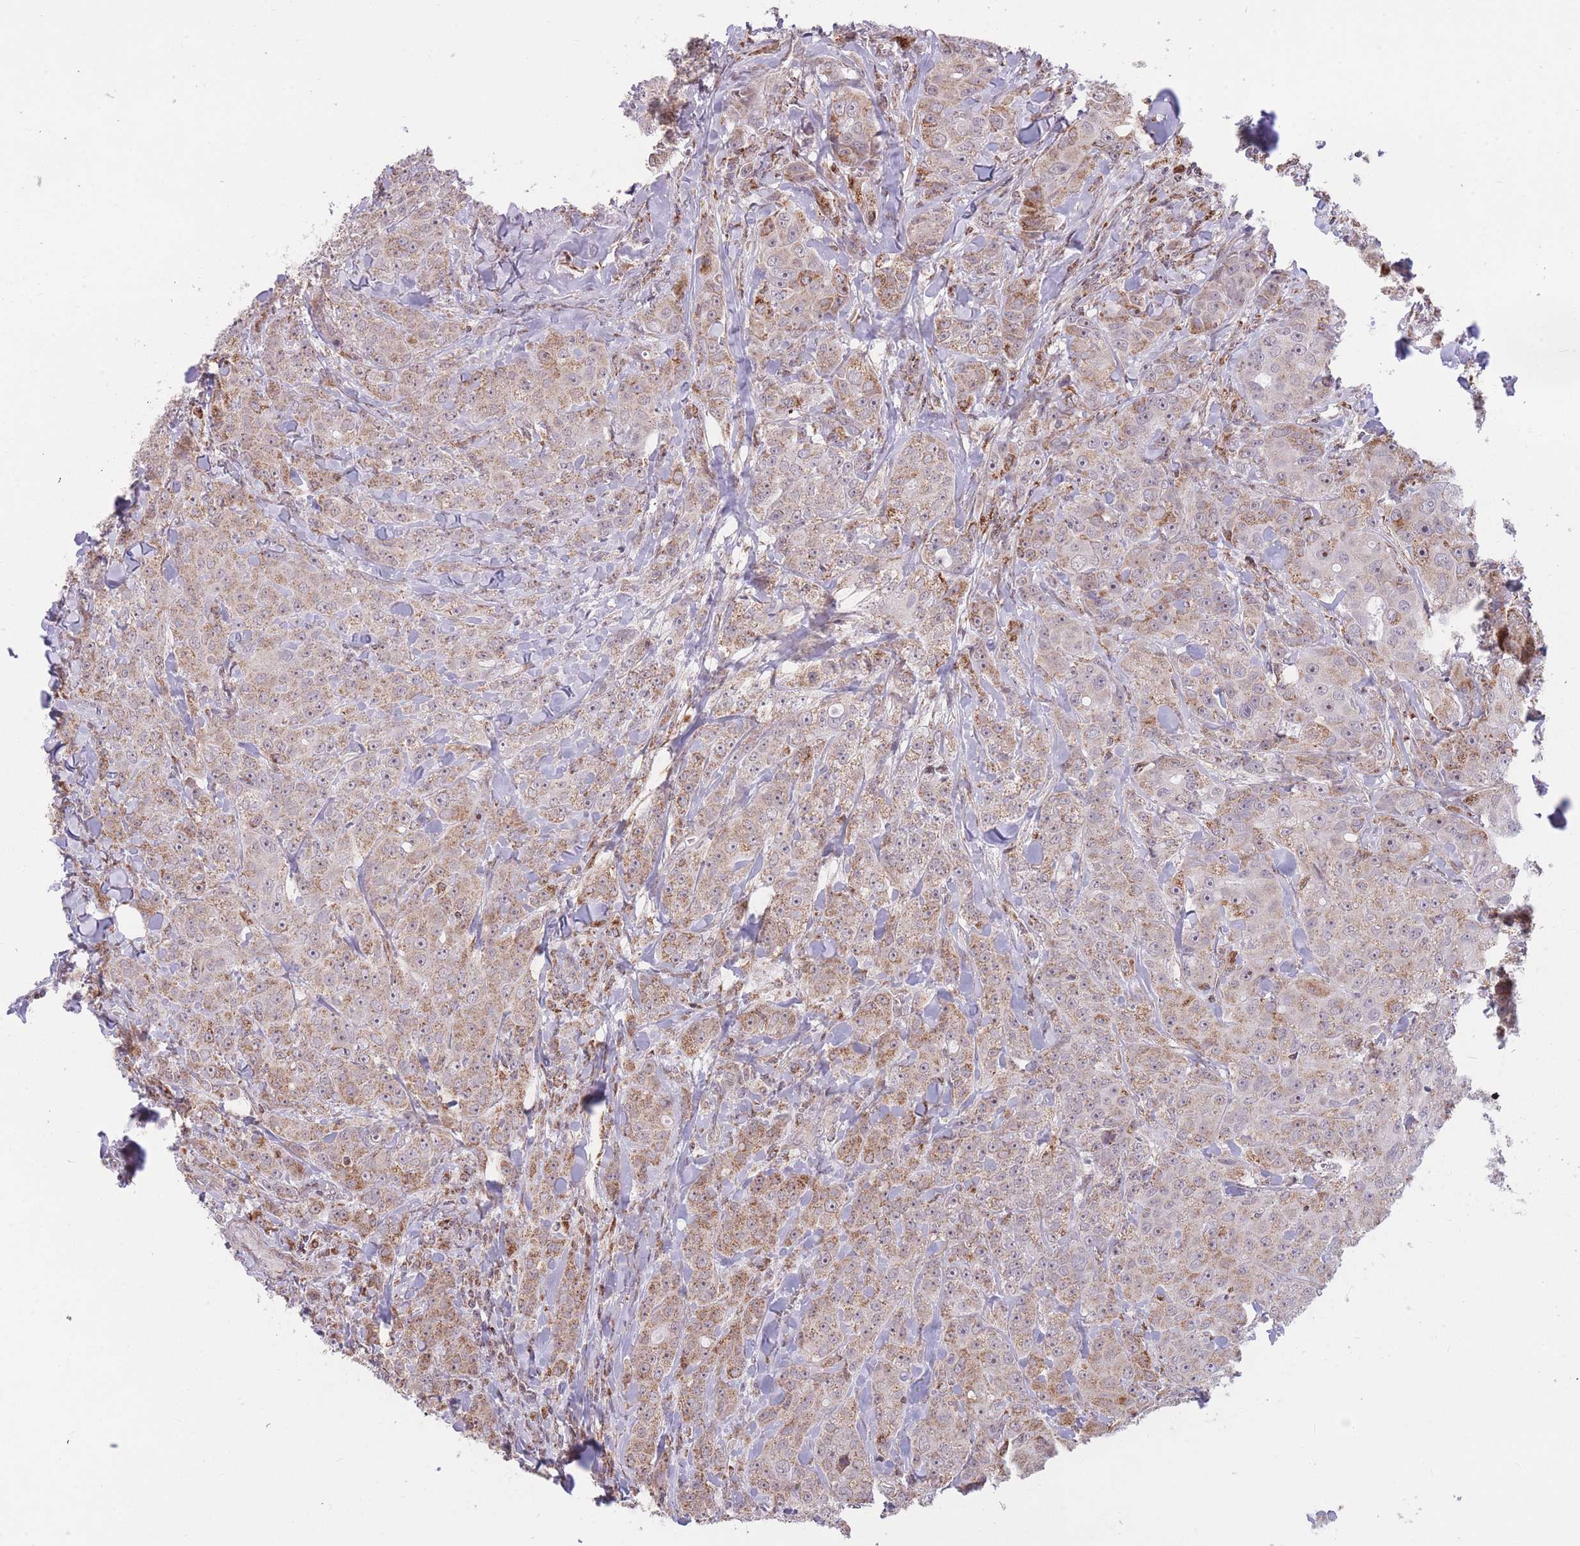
{"staining": {"intensity": "moderate", "quantity": "25%-75%", "location": "cytoplasmic/membranous"}, "tissue": "breast cancer", "cell_type": "Tumor cells", "image_type": "cancer", "snomed": [{"axis": "morphology", "description": "Duct carcinoma"}, {"axis": "topography", "description": "Breast"}], "caption": "An IHC histopathology image of tumor tissue is shown. Protein staining in brown highlights moderate cytoplasmic/membranous positivity in breast cancer (invasive ductal carcinoma) within tumor cells.", "gene": "DPYSL4", "patient": {"sex": "female", "age": 43}}